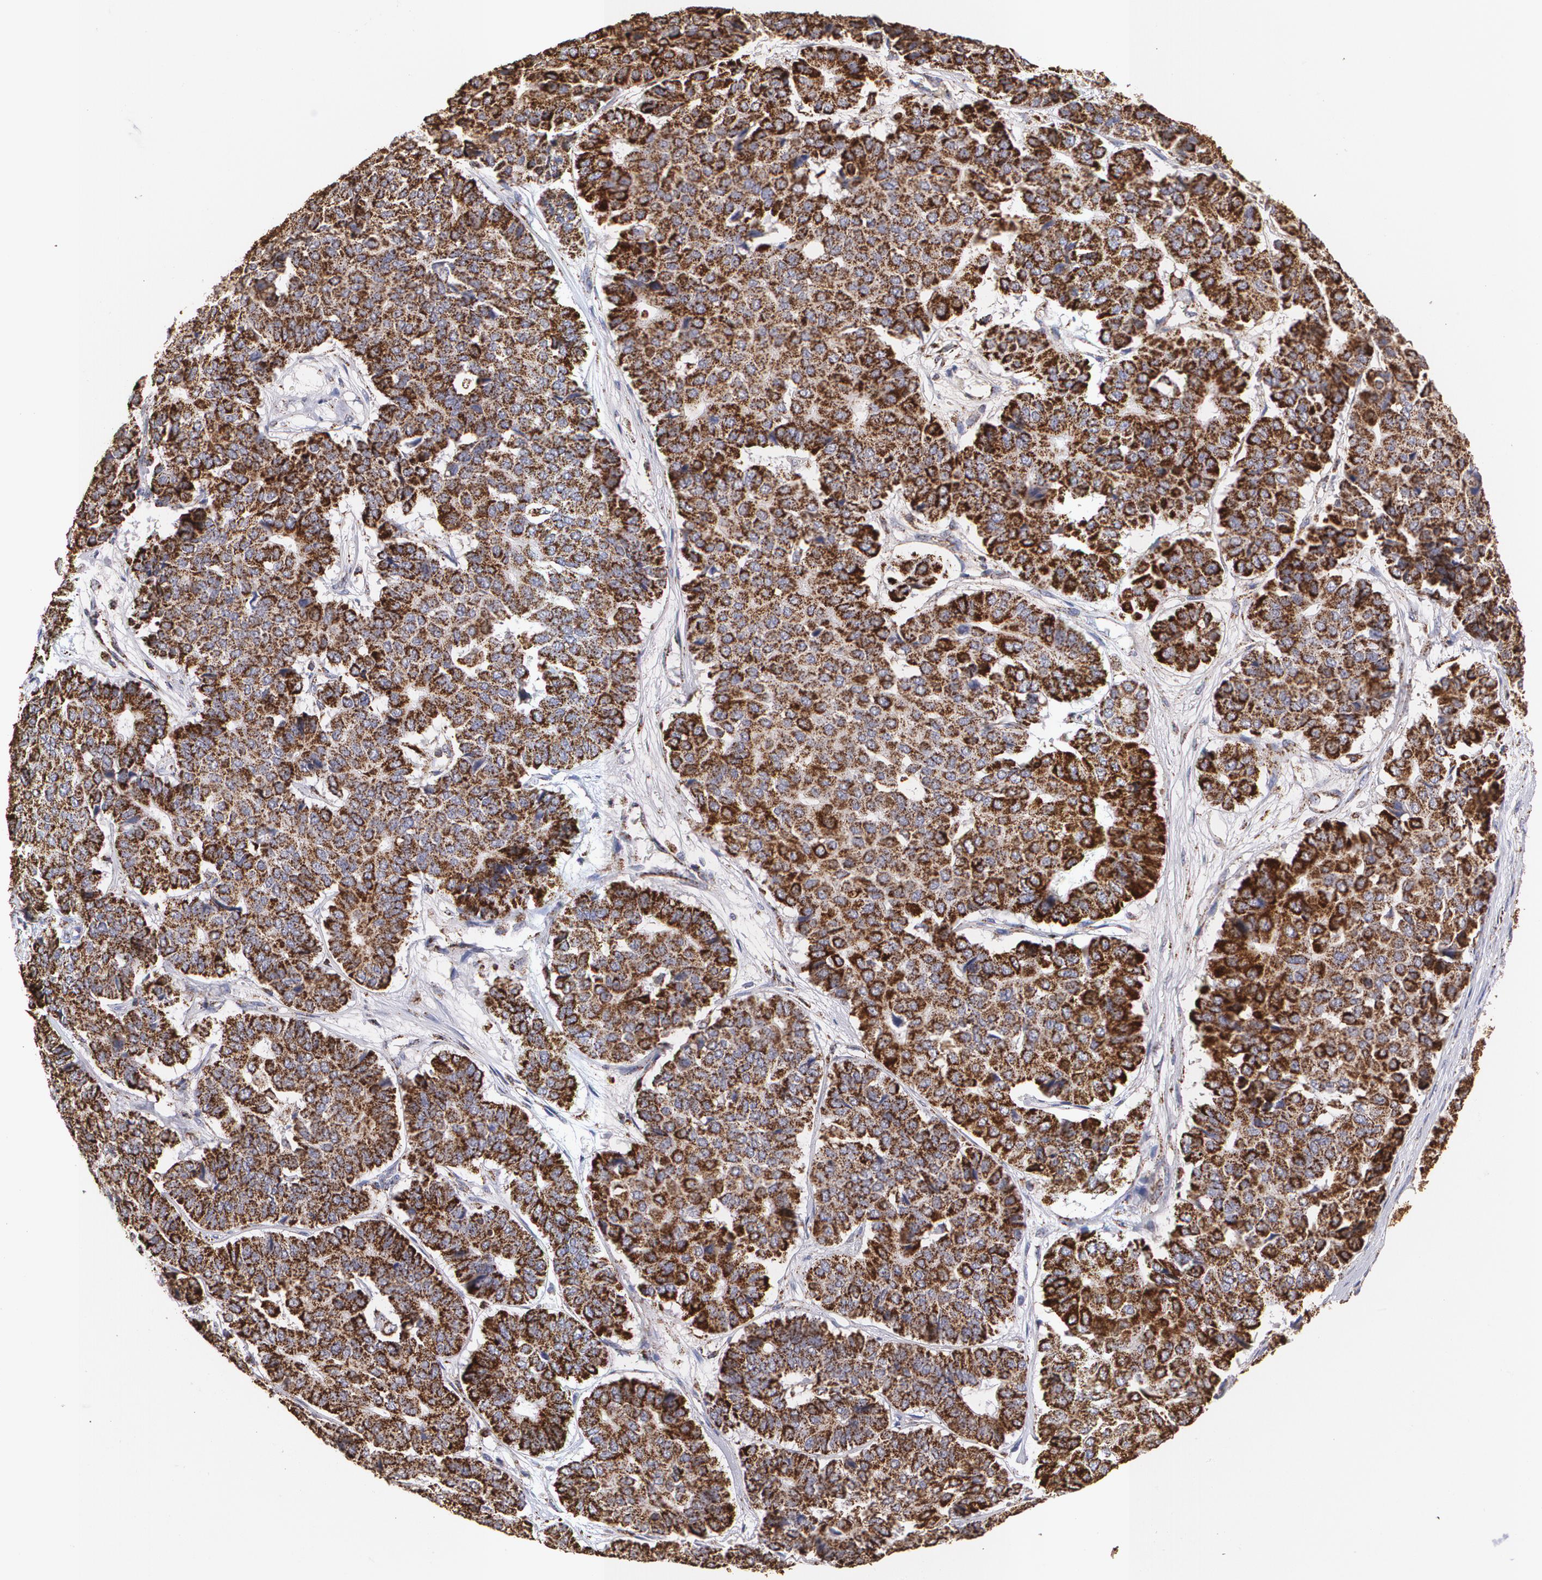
{"staining": {"intensity": "strong", "quantity": ">75%", "location": "cytoplasmic/membranous"}, "tissue": "pancreatic cancer", "cell_type": "Tumor cells", "image_type": "cancer", "snomed": [{"axis": "morphology", "description": "Adenocarcinoma, NOS"}, {"axis": "topography", "description": "Pancreas"}], "caption": "IHC (DAB) staining of human adenocarcinoma (pancreatic) exhibits strong cytoplasmic/membranous protein expression in approximately >75% of tumor cells.", "gene": "HSPD1", "patient": {"sex": "male", "age": 50}}